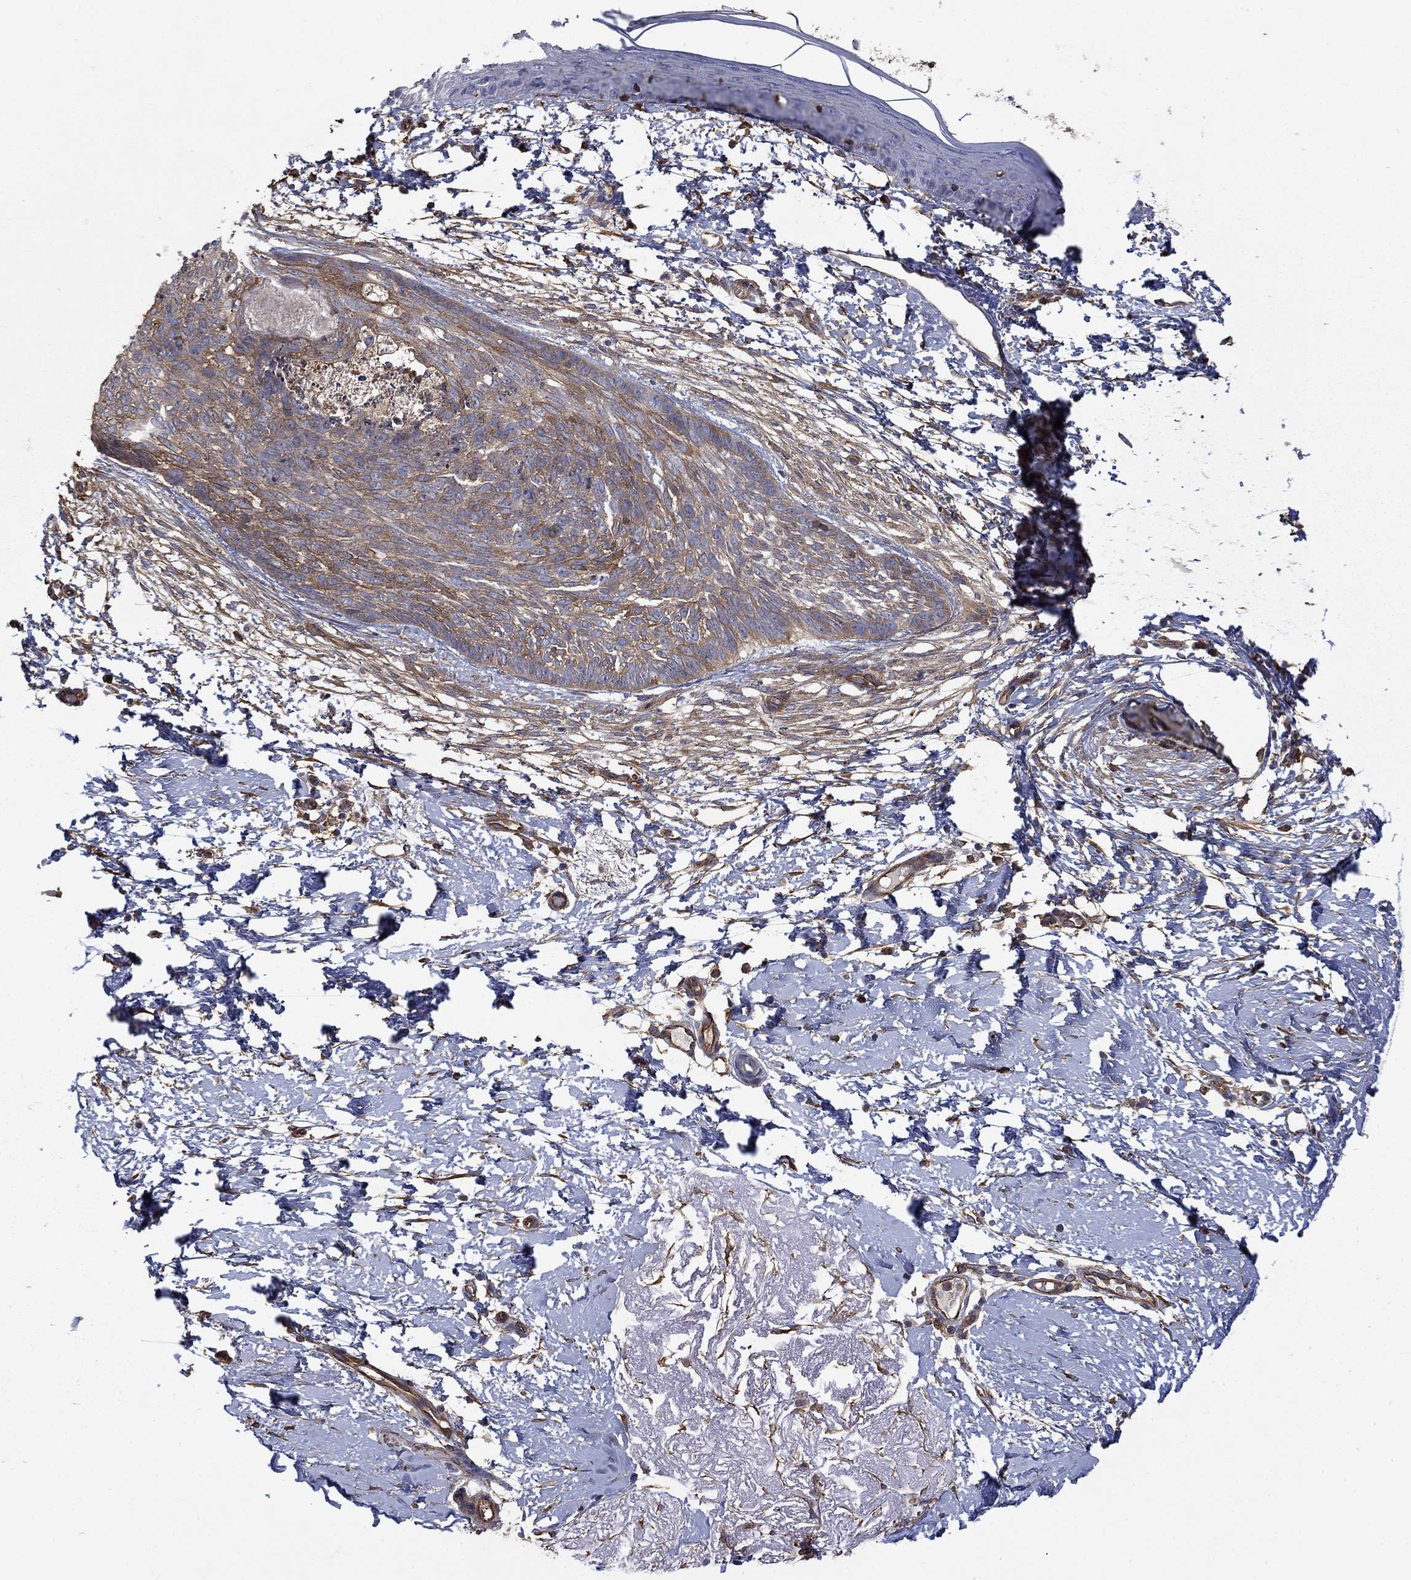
{"staining": {"intensity": "moderate", "quantity": ">75%", "location": "cytoplasmic/membranous"}, "tissue": "skin cancer", "cell_type": "Tumor cells", "image_type": "cancer", "snomed": [{"axis": "morphology", "description": "Normal tissue, NOS"}, {"axis": "morphology", "description": "Basal cell carcinoma"}, {"axis": "topography", "description": "Skin"}], "caption": "The histopathology image shows a brown stain indicating the presence of a protein in the cytoplasmic/membranous of tumor cells in basal cell carcinoma (skin).", "gene": "DPYSL2", "patient": {"sex": "male", "age": 84}}